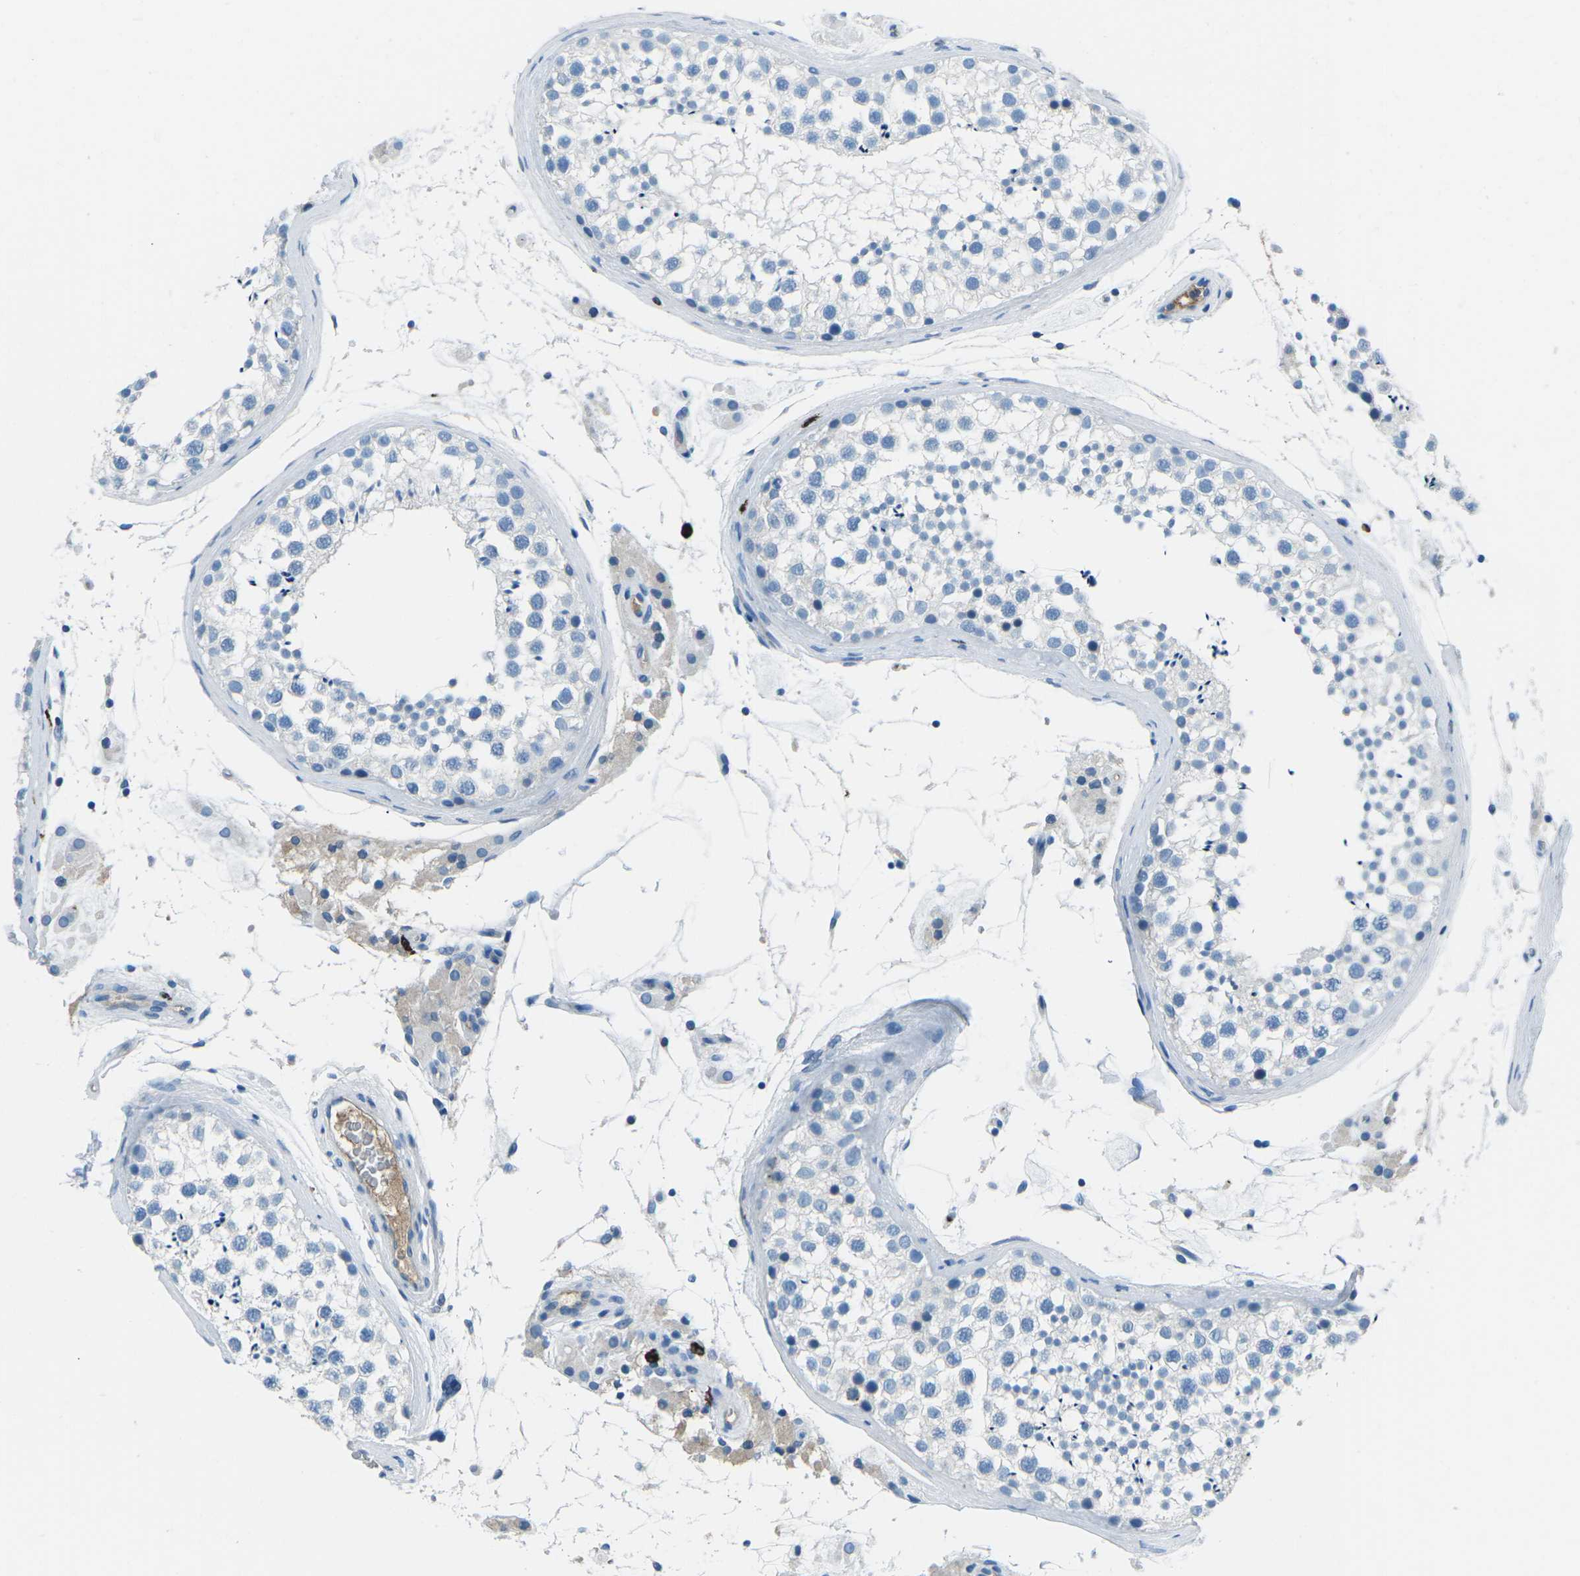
{"staining": {"intensity": "negative", "quantity": "none", "location": "none"}, "tissue": "testis", "cell_type": "Cells in seminiferous ducts", "image_type": "normal", "snomed": [{"axis": "morphology", "description": "Normal tissue, NOS"}, {"axis": "topography", "description": "Testis"}], "caption": "The immunohistochemistry micrograph has no significant staining in cells in seminiferous ducts of testis.", "gene": "FCN1", "patient": {"sex": "male", "age": 46}}